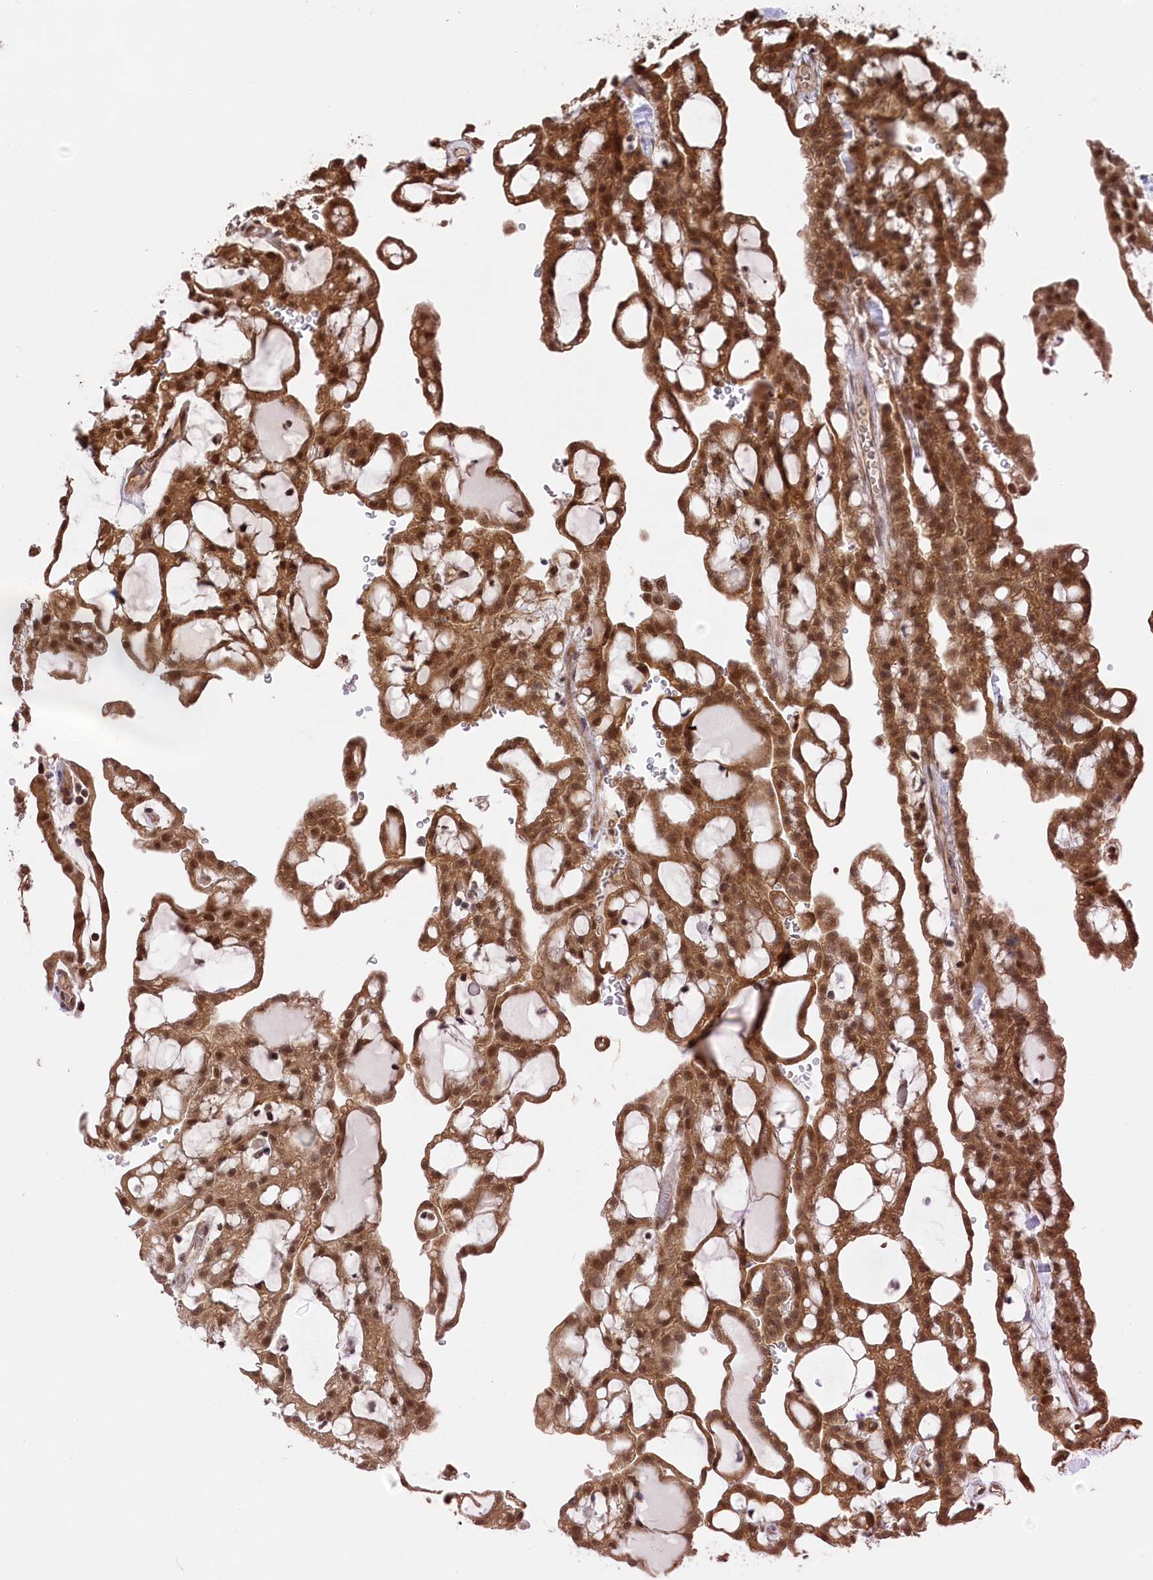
{"staining": {"intensity": "moderate", "quantity": ">75%", "location": "cytoplasmic/membranous,nuclear"}, "tissue": "renal cancer", "cell_type": "Tumor cells", "image_type": "cancer", "snomed": [{"axis": "morphology", "description": "Adenocarcinoma, NOS"}, {"axis": "topography", "description": "Kidney"}], "caption": "A brown stain highlights moderate cytoplasmic/membranous and nuclear staining of a protein in human renal cancer tumor cells.", "gene": "PSMA1", "patient": {"sex": "male", "age": 63}}